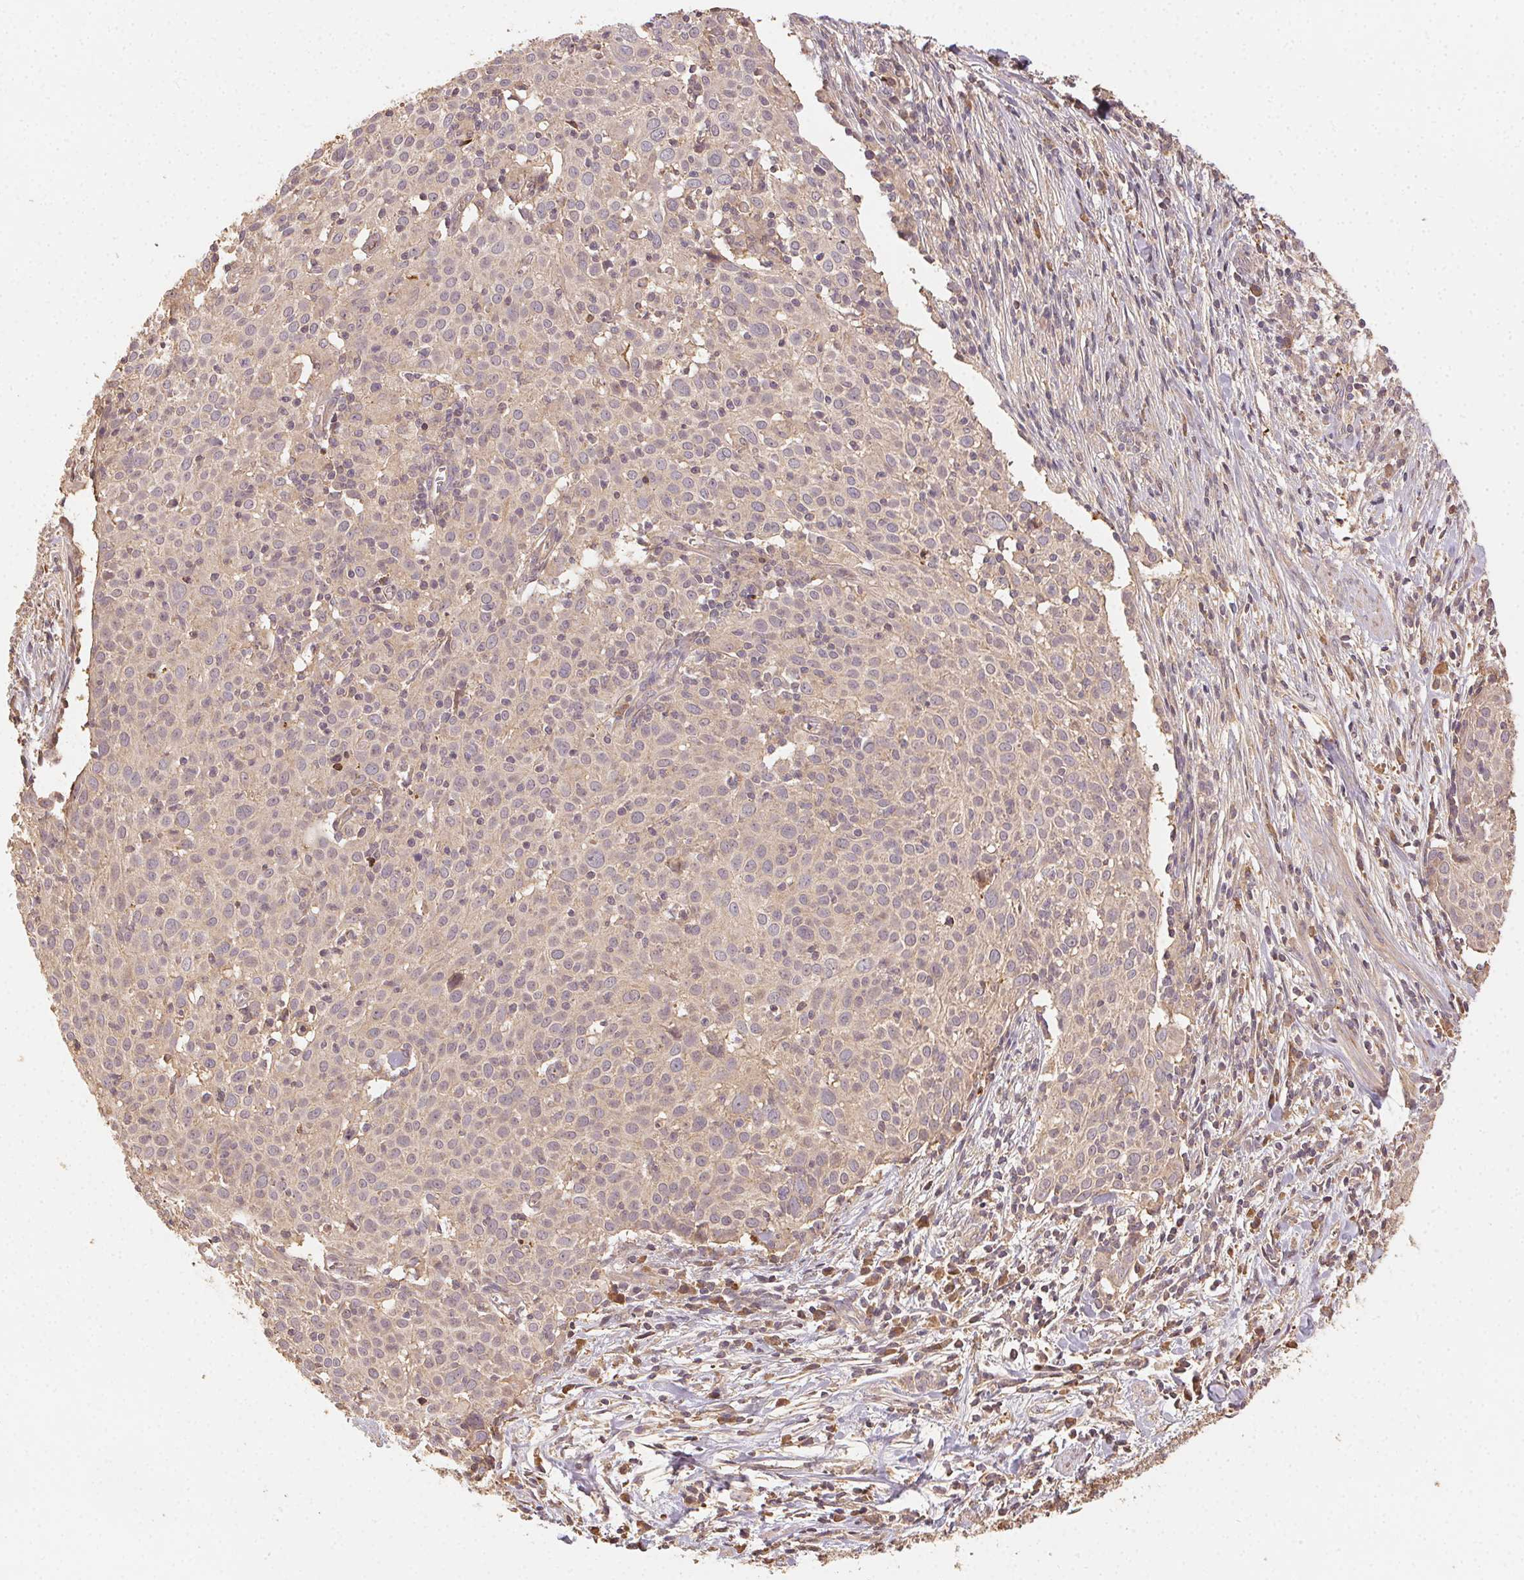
{"staining": {"intensity": "negative", "quantity": "none", "location": "none"}, "tissue": "cervical cancer", "cell_type": "Tumor cells", "image_type": "cancer", "snomed": [{"axis": "morphology", "description": "Squamous cell carcinoma, NOS"}, {"axis": "topography", "description": "Cervix"}], "caption": "Cervical cancer (squamous cell carcinoma) was stained to show a protein in brown. There is no significant expression in tumor cells. (DAB (3,3'-diaminobenzidine) immunohistochemistry (IHC) with hematoxylin counter stain).", "gene": "RALA", "patient": {"sex": "female", "age": 39}}